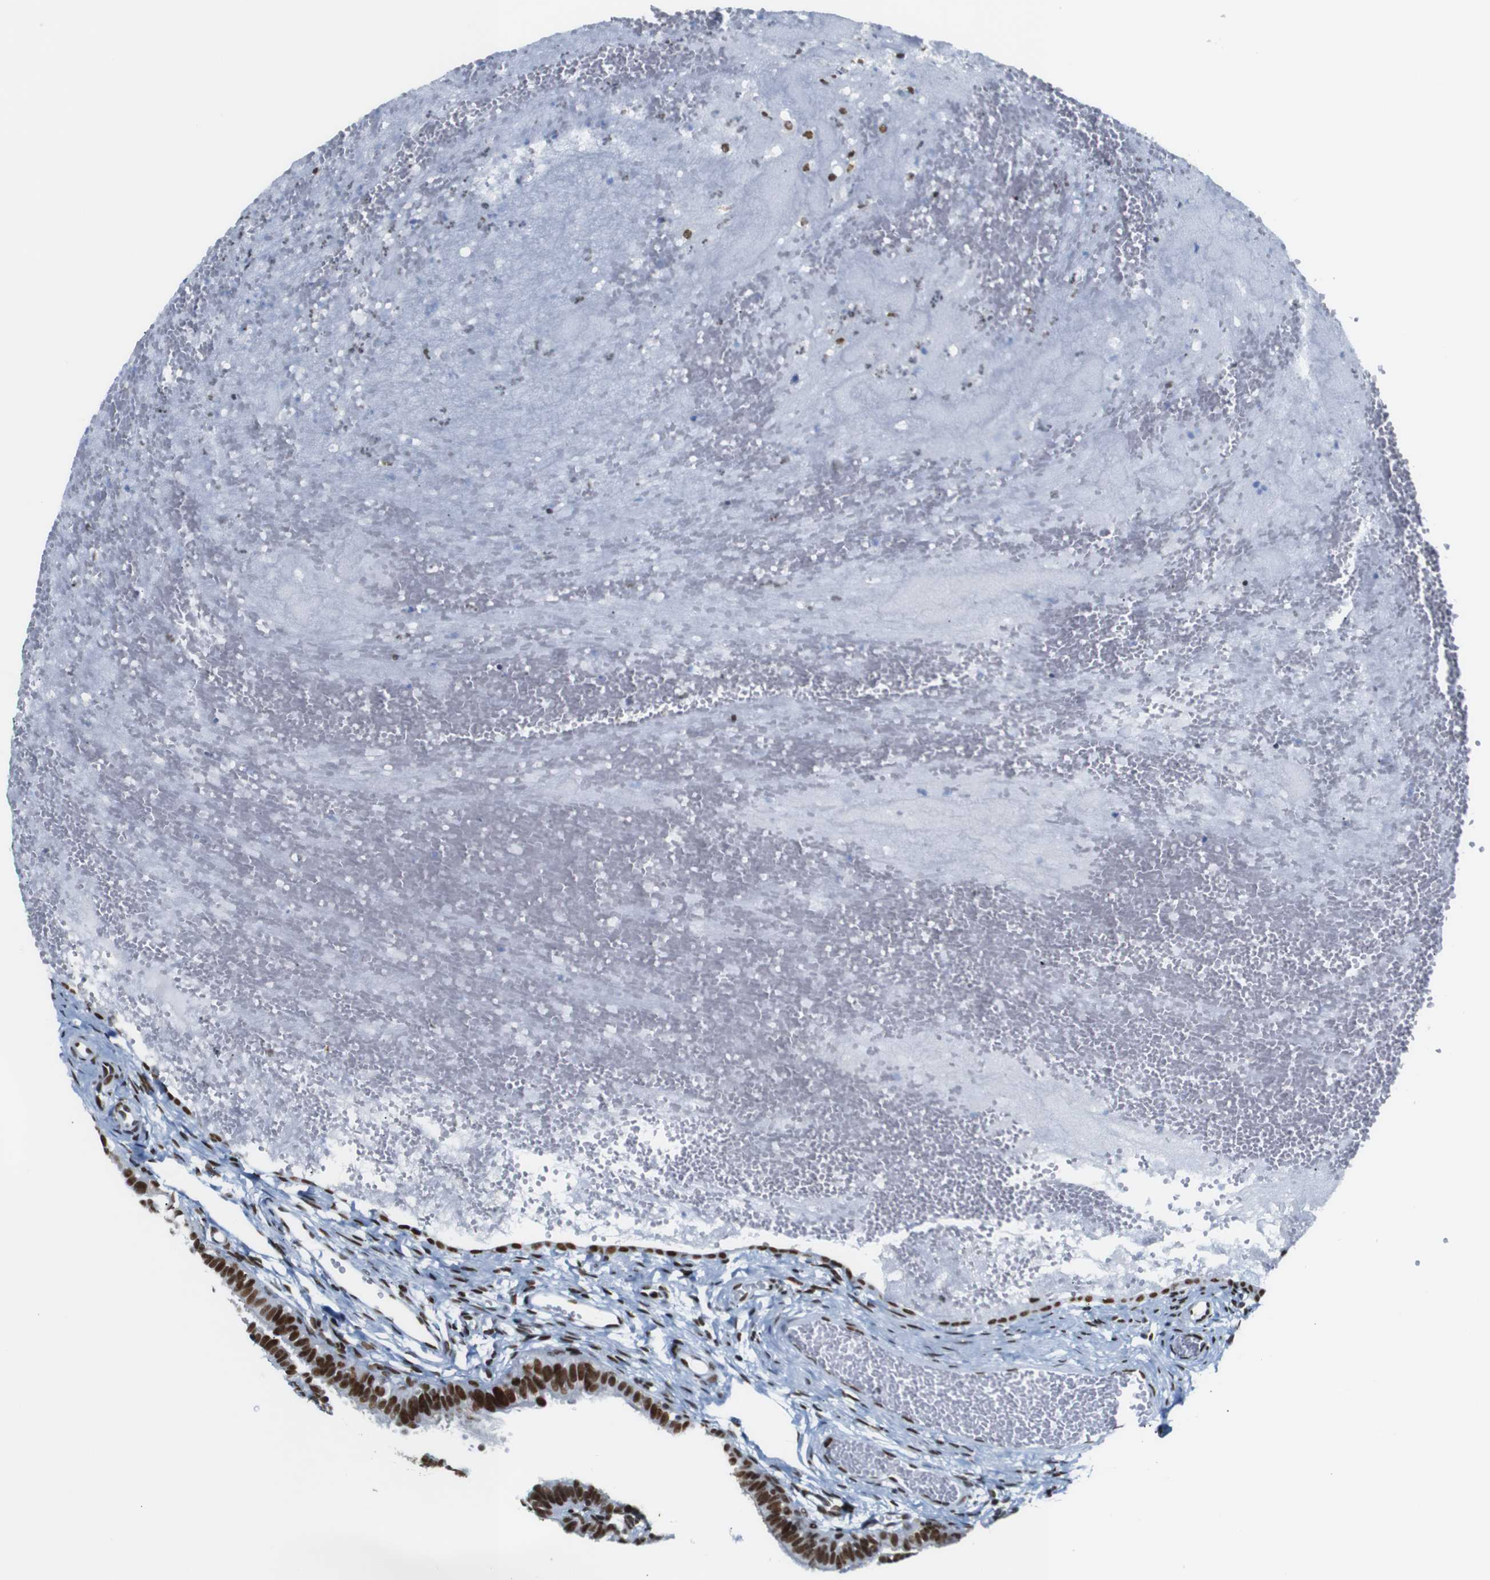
{"staining": {"intensity": "strong", "quantity": ">75%", "location": "nuclear"}, "tissue": "fallopian tube", "cell_type": "Glandular cells", "image_type": "normal", "snomed": [{"axis": "morphology", "description": "Normal tissue, NOS"}, {"axis": "topography", "description": "Fallopian tube"}, {"axis": "topography", "description": "Placenta"}], "caption": "A high-resolution image shows immunohistochemistry staining of normal fallopian tube, which displays strong nuclear positivity in about >75% of glandular cells. (Brightfield microscopy of DAB IHC at high magnification).", "gene": "TRA2B", "patient": {"sex": "female", "age": 34}}